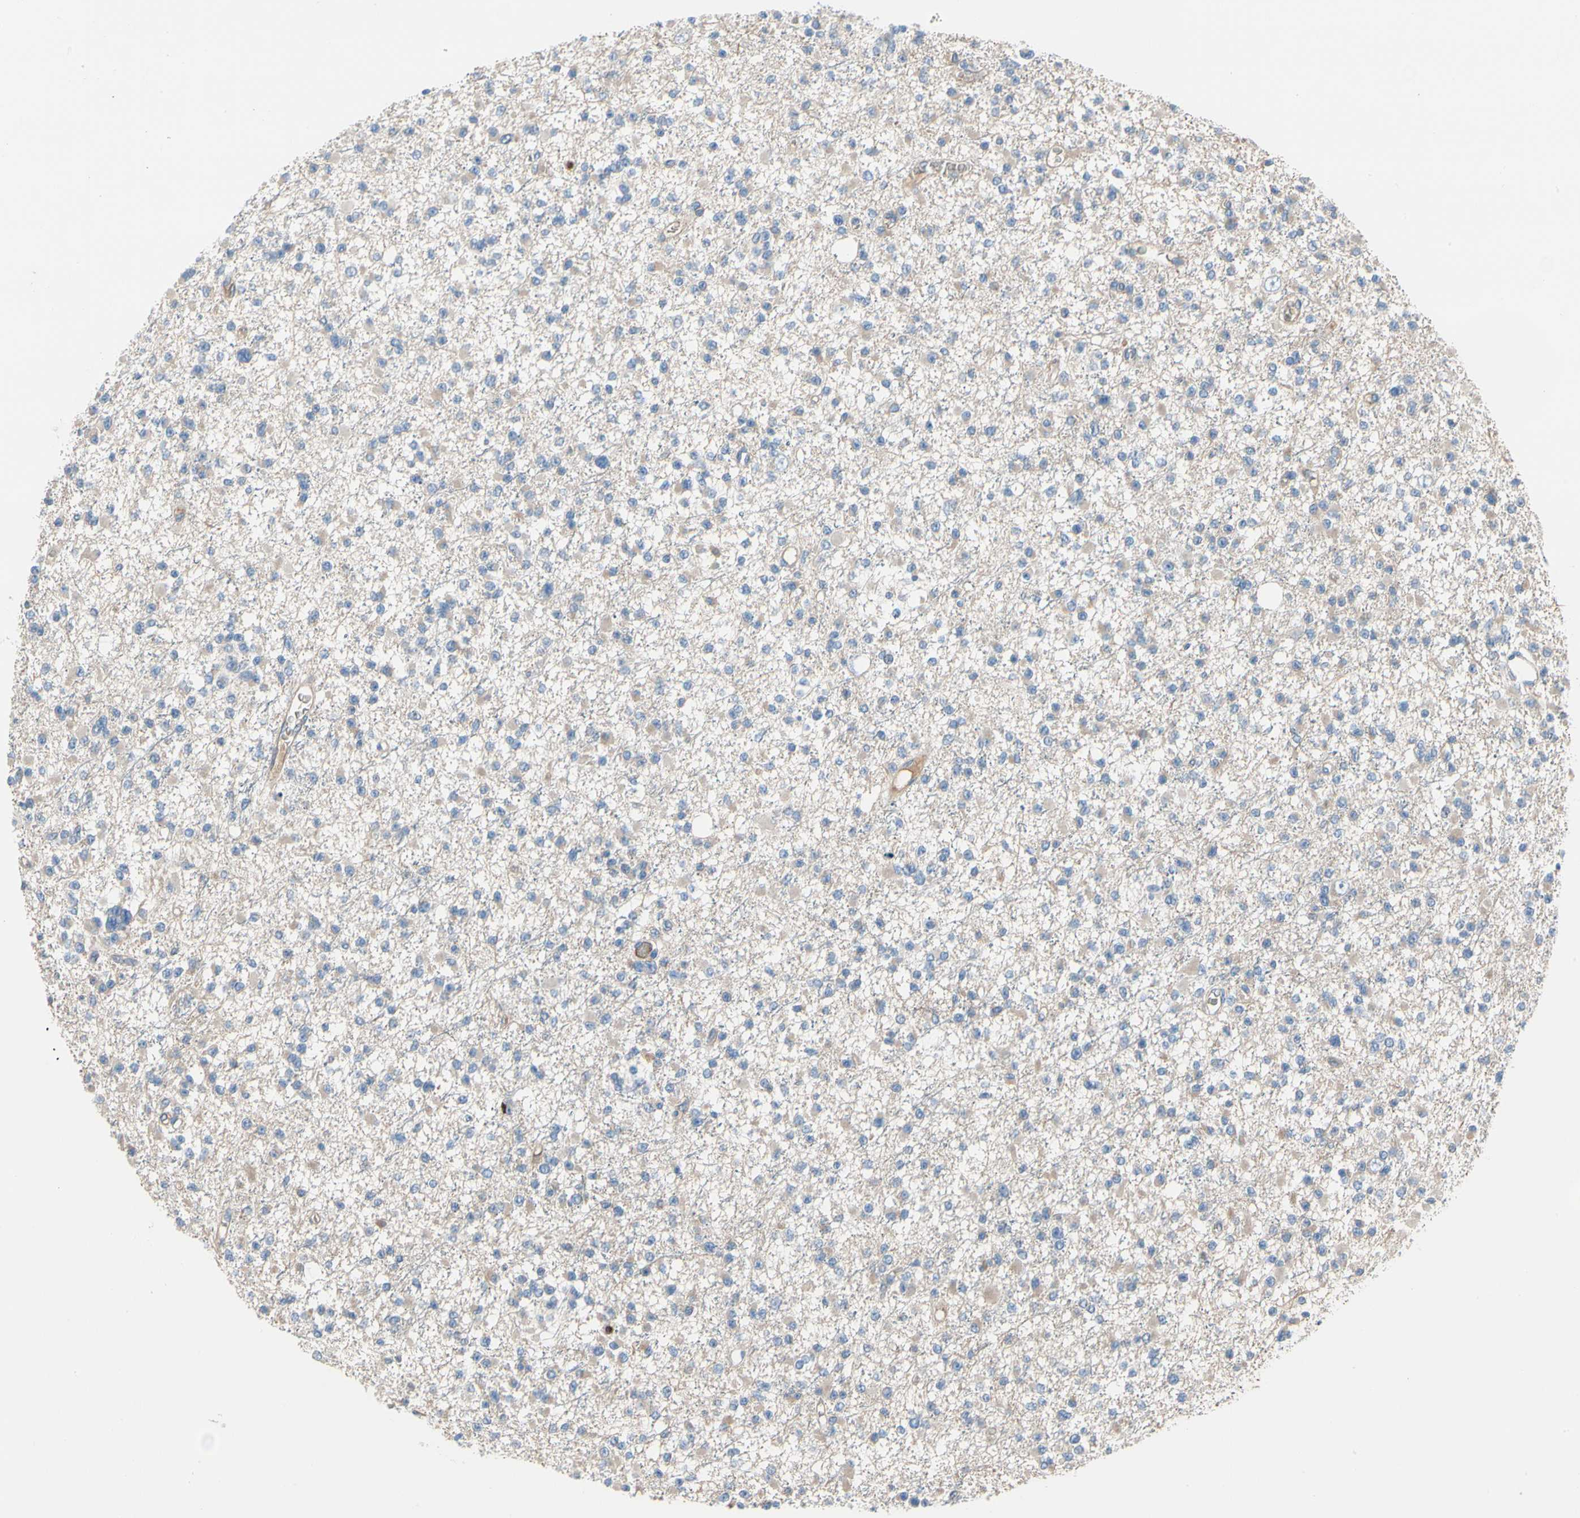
{"staining": {"intensity": "negative", "quantity": "none", "location": "none"}, "tissue": "glioma", "cell_type": "Tumor cells", "image_type": "cancer", "snomed": [{"axis": "morphology", "description": "Glioma, malignant, Low grade"}, {"axis": "topography", "description": "Brain"}], "caption": "Micrograph shows no significant protein expression in tumor cells of glioma. Nuclei are stained in blue.", "gene": "HJURP", "patient": {"sex": "female", "age": 22}}